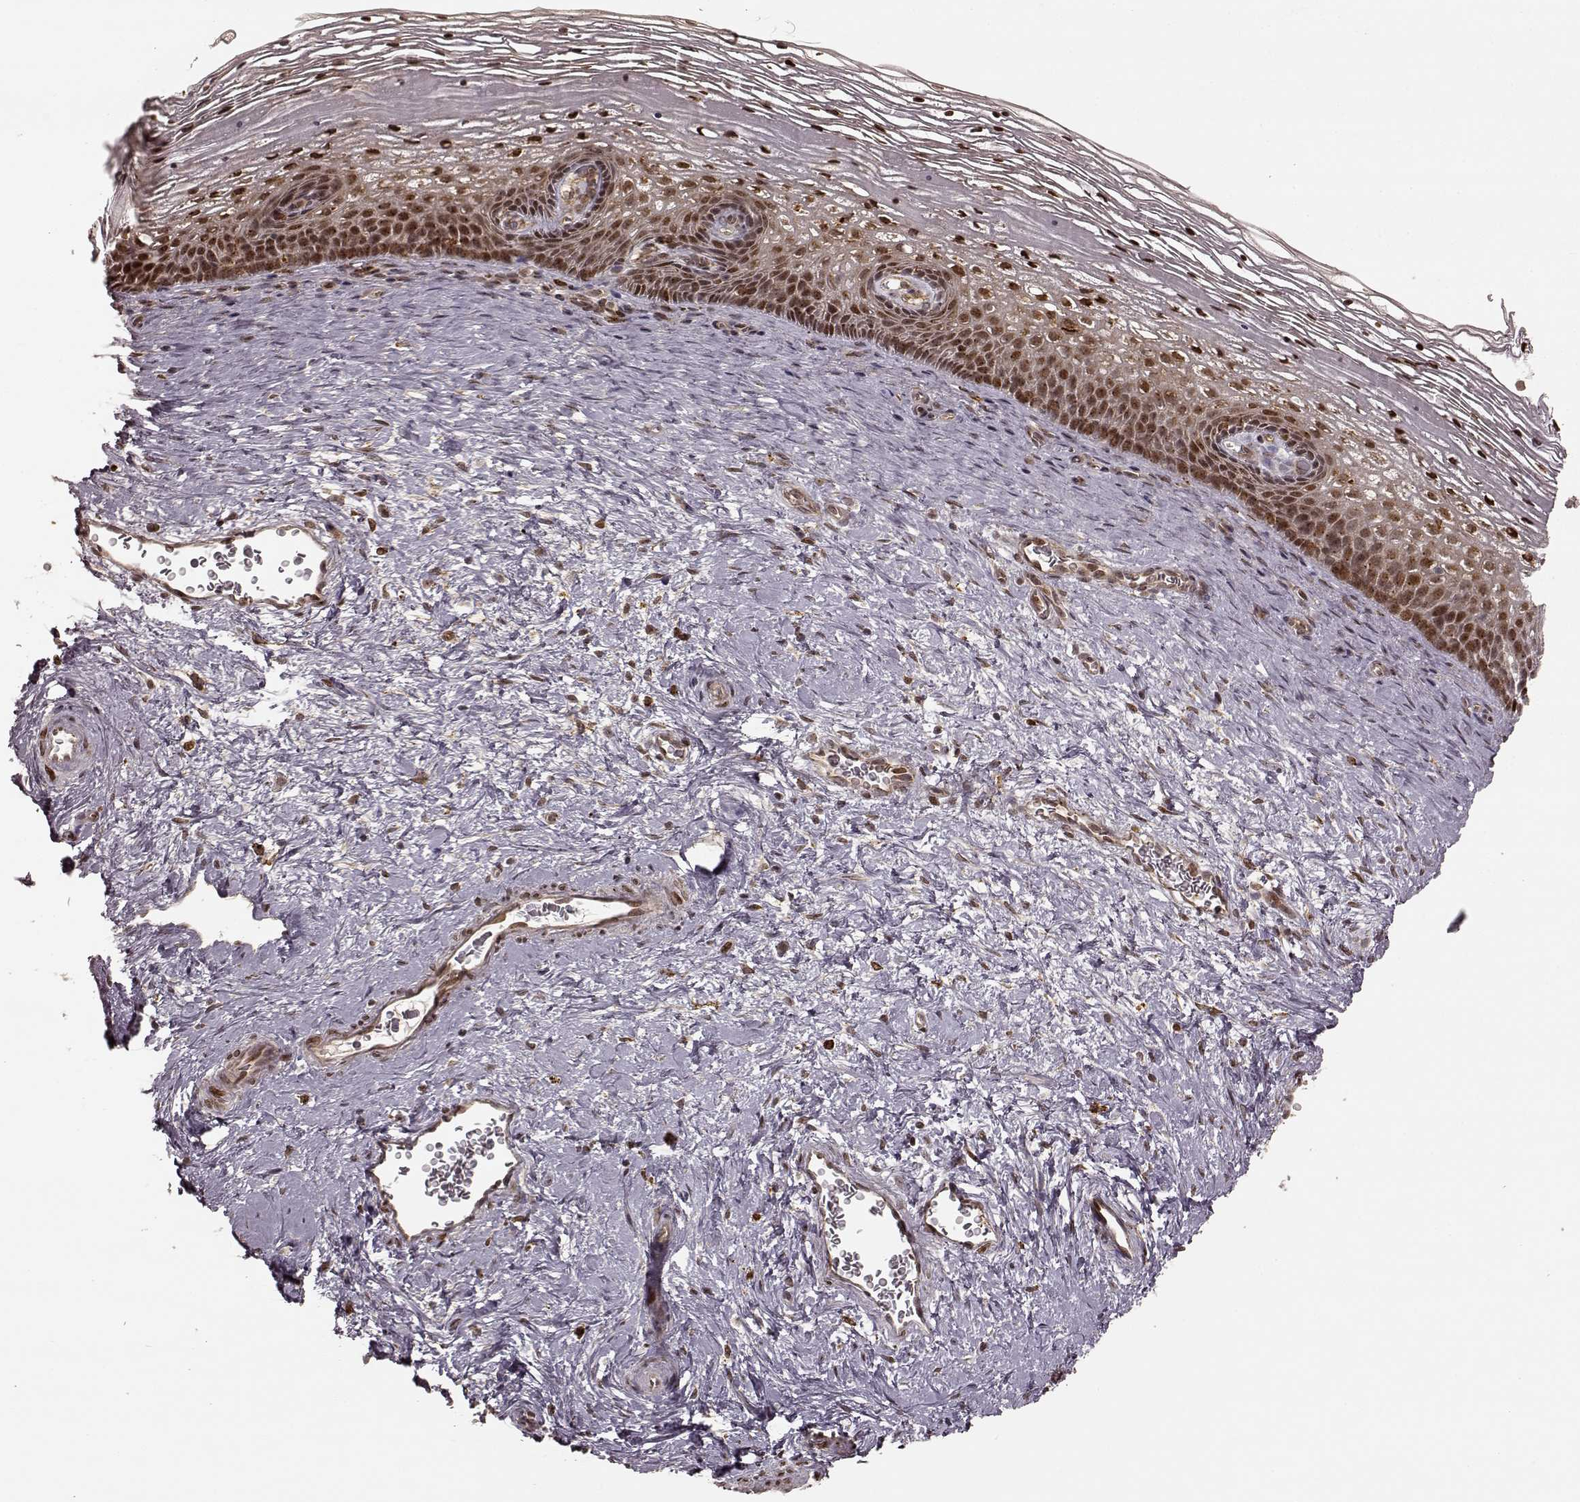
{"staining": {"intensity": "weak", "quantity": ">75%", "location": "cytoplasmic/membranous"}, "tissue": "cervix", "cell_type": "Glandular cells", "image_type": "normal", "snomed": [{"axis": "morphology", "description": "Normal tissue, NOS"}, {"axis": "topography", "description": "Cervix"}], "caption": "DAB (3,3'-diaminobenzidine) immunohistochemical staining of normal human cervix shows weak cytoplasmic/membranous protein staining in approximately >75% of glandular cells.", "gene": "SLC12A9", "patient": {"sex": "female", "age": 34}}